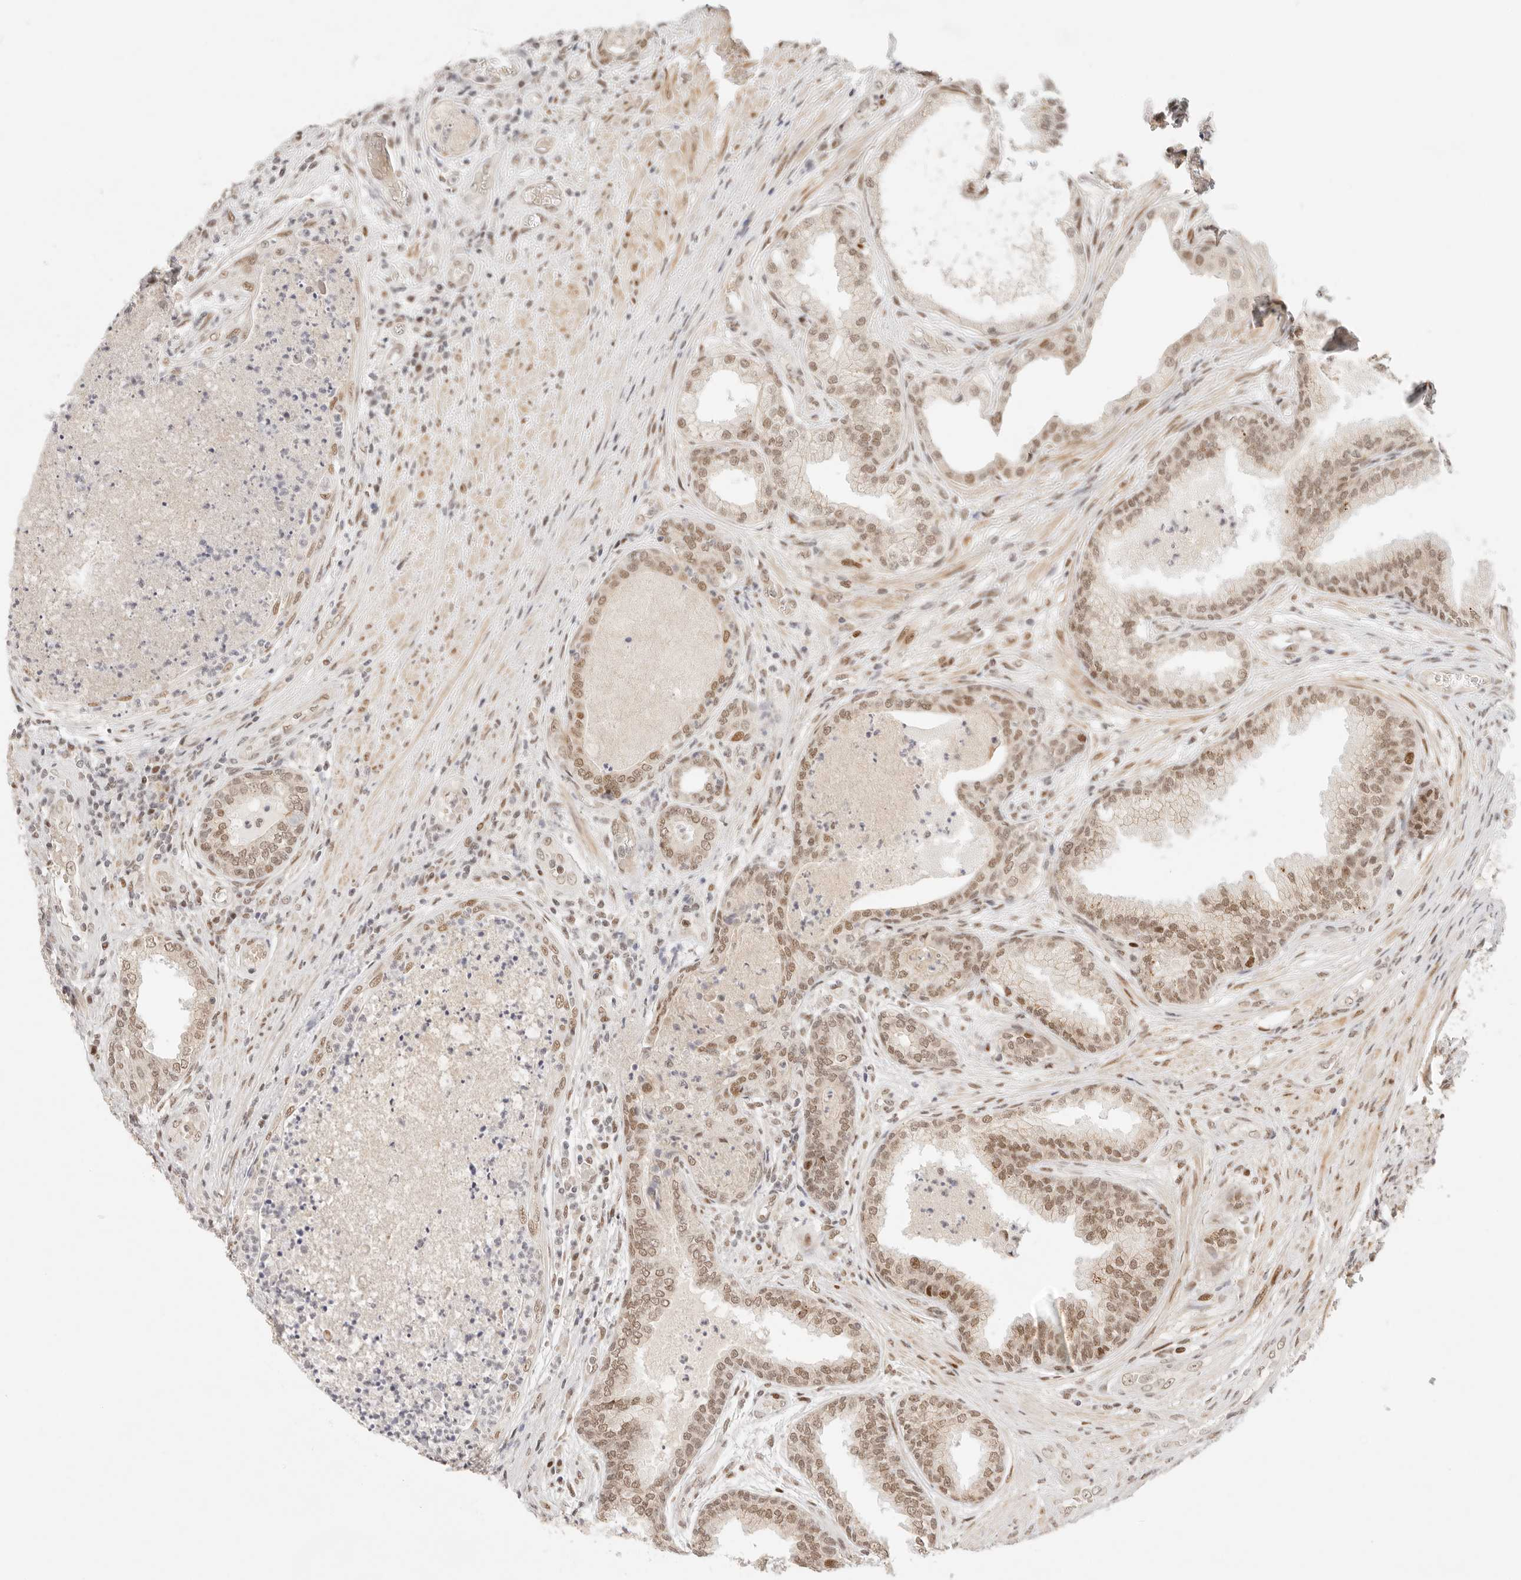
{"staining": {"intensity": "moderate", "quantity": "25%-75%", "location": "nuclear"}, "tissue": "prostate", "cell_type": "Glandular cells", "image_type": "normal", "snomed": [{"axis": "morphology", "description": "Normal tissue, NOS"}, {"axis": "topography", "description": "Prostate"}], "caption": "Immunohistochemistry (IHC) staining of normal prostate, which exhibits medium levels of moderate nuclear expression in approximately 25%-75% of glandular cells indicating moderate nuclear protein positivity. The staining was performed using DAB (3,3'-diaminobenzidine) (brown) for protein detection and nuclei were counterstained in hematoxylin (blue).", "gene": "HOXC5", "patient": {"sex": "male", "age": 76}}